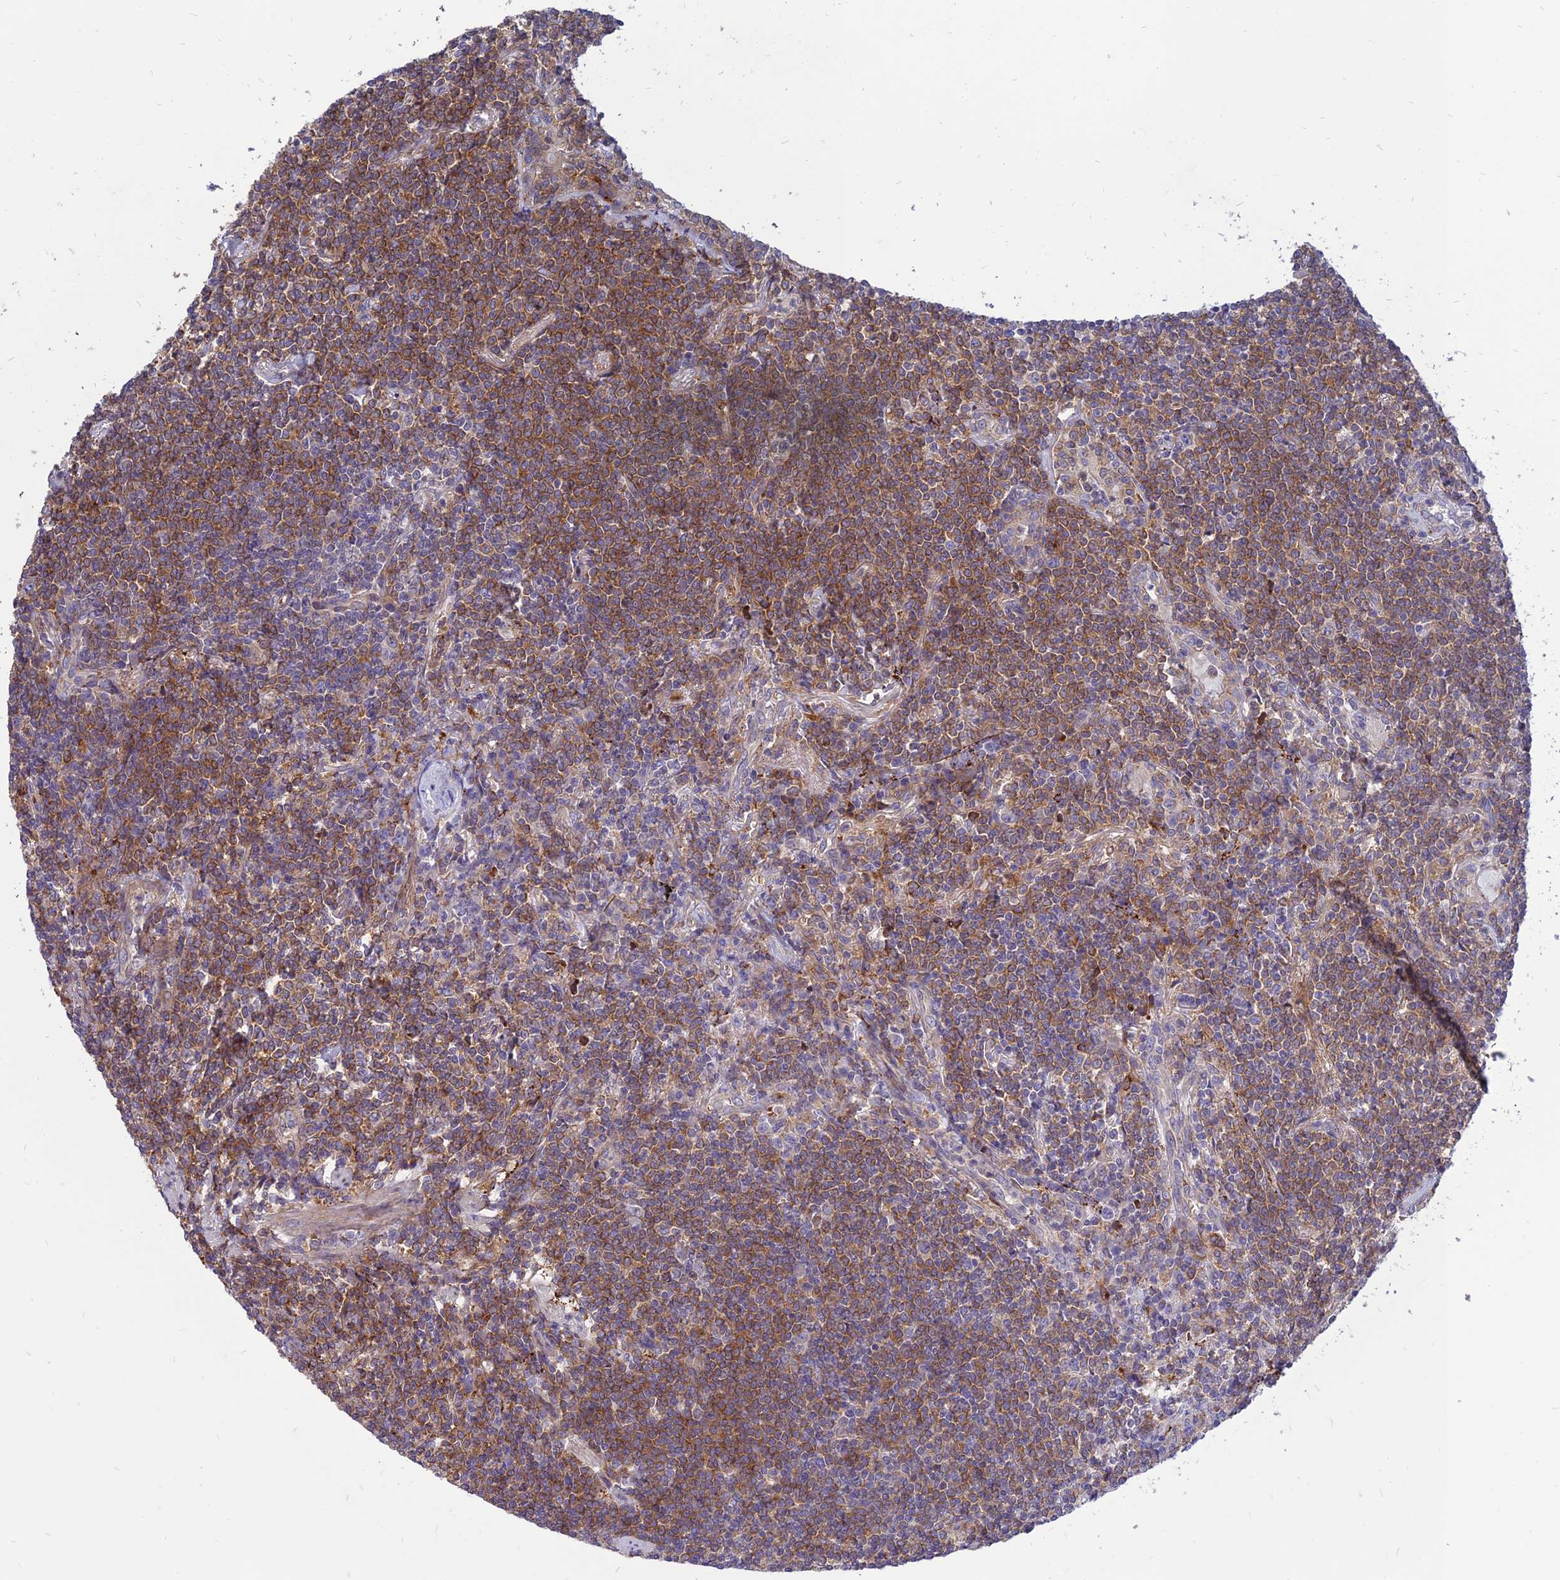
{"staining": {"intensity": "moderate", "quantity": ">75%", "location": "cytoplasmic/membranous"}, "tissue": "lymphoma", "cell_type": "Tumor cells", "image_type": "cancer", "snomed": [{"axis": "morphology", "description": "Malignant lymphoma, non-Hodgkin's type, Low grade"}, {"axis": "topography", "description": "Lung"}], "caption": "Immunohistochemistry (IHC) (DAB) staining of human lymphoma exhibits moderate cytoplasmic/membranous protein positivity in approximately >75% of tumor cells.", "gene": "PHKA2", "patient": {"sex": "female", "age": 71}}